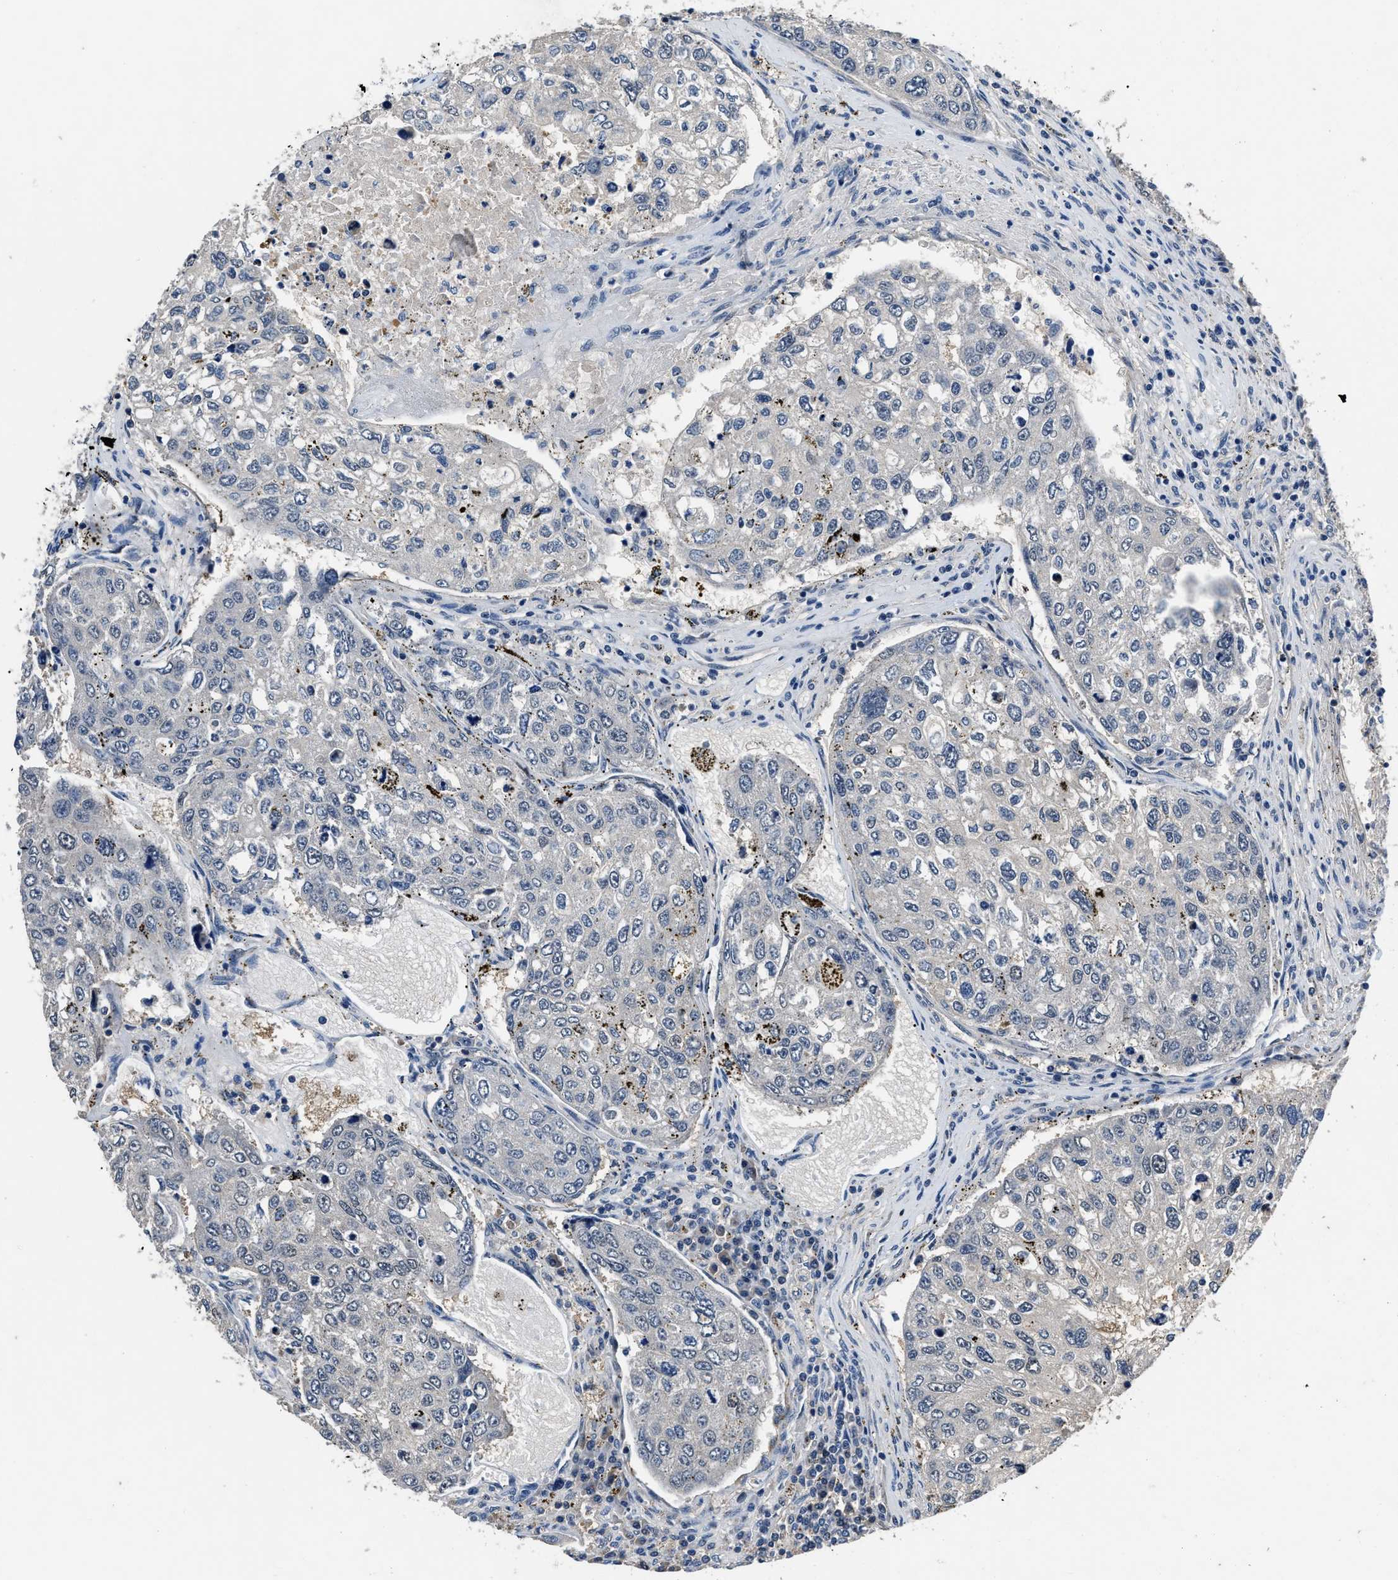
{"staining": {"intensity": "negative", "quantity": "none", "location": "none"}, "tissue": "urothelial cancer", "cell_type": "Tumor cells", "image_type": "cancer", "snomed": [{"axis": "morphology", "description": "Urothelial carcinoma, High grade"}, {"axis": "topography", "description": "Lymph node"}, {"axis": "topography", "description": "Urinary bladder"}], "caption": "DAB (3,3'-diaminobenzidine) immunohistochemical staining of urothelial carcinoma (high-grade) exhibits no significant positivity in tumor cells.", "gene": "LANCL2", "patient": {"sex": "male", "age": 51}}